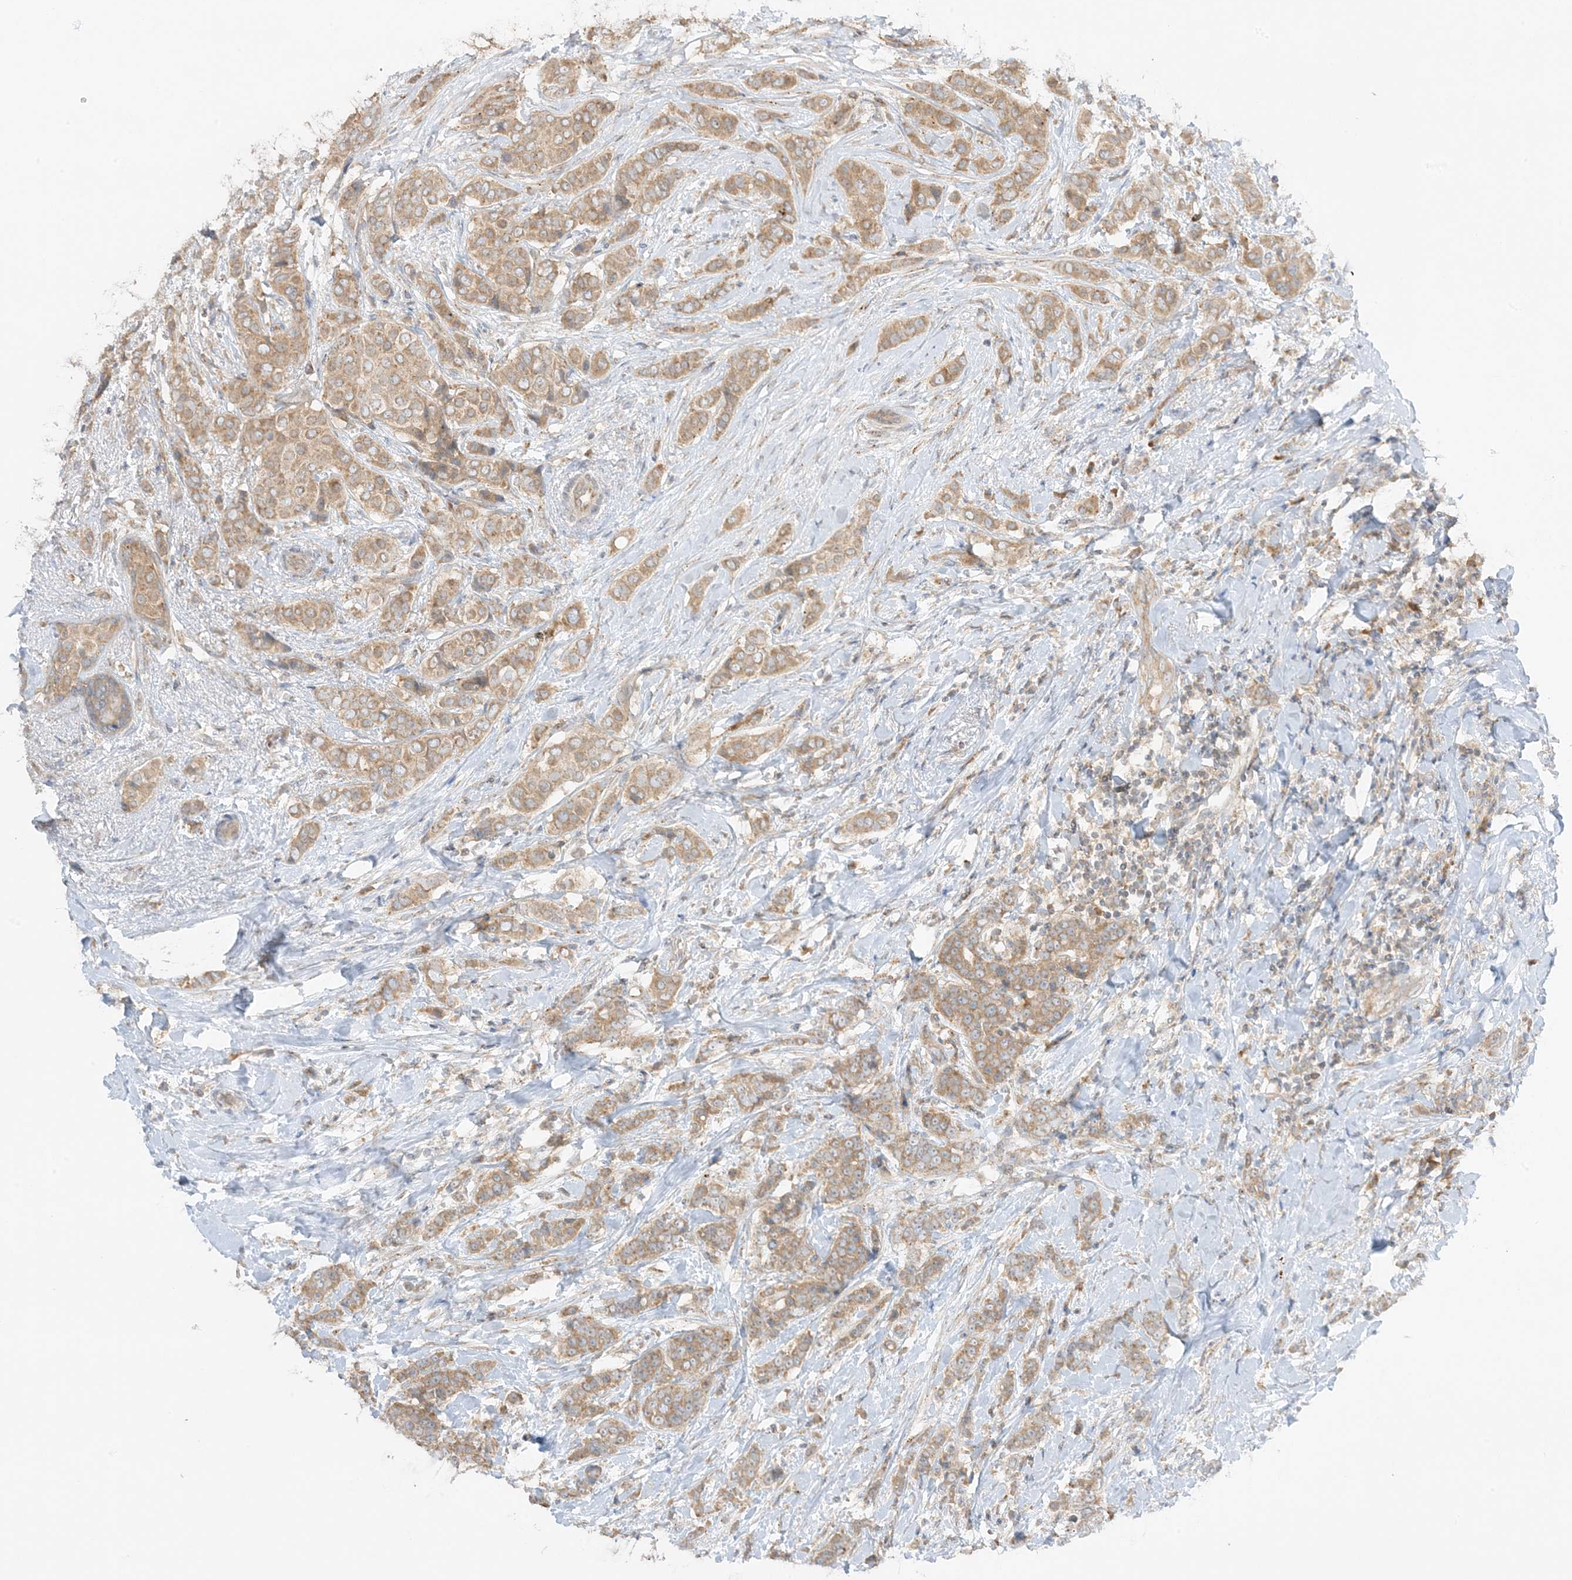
{"staining": {"intensity": "moderate", "quantity": ">75%", "location": "cytoplasmic/membranous"}, "tissue": "breast cancer", "cell_type": "Tumor cells", "image_type": "cancer", "snomed": [{"axis": "morphology", "description": "Lobular carcinoma"}, {"axis": "topography", "description": "Breast"}], "caption": "This image shows immunohistochemistry staining of human breast cancer (lobular carcinoma), with medium moderate cytoplasmic/membranous positivity in approximately >75% of tumor cells.", "gene": "RPP40", "patient": {"sex": "female", "age": 51}}